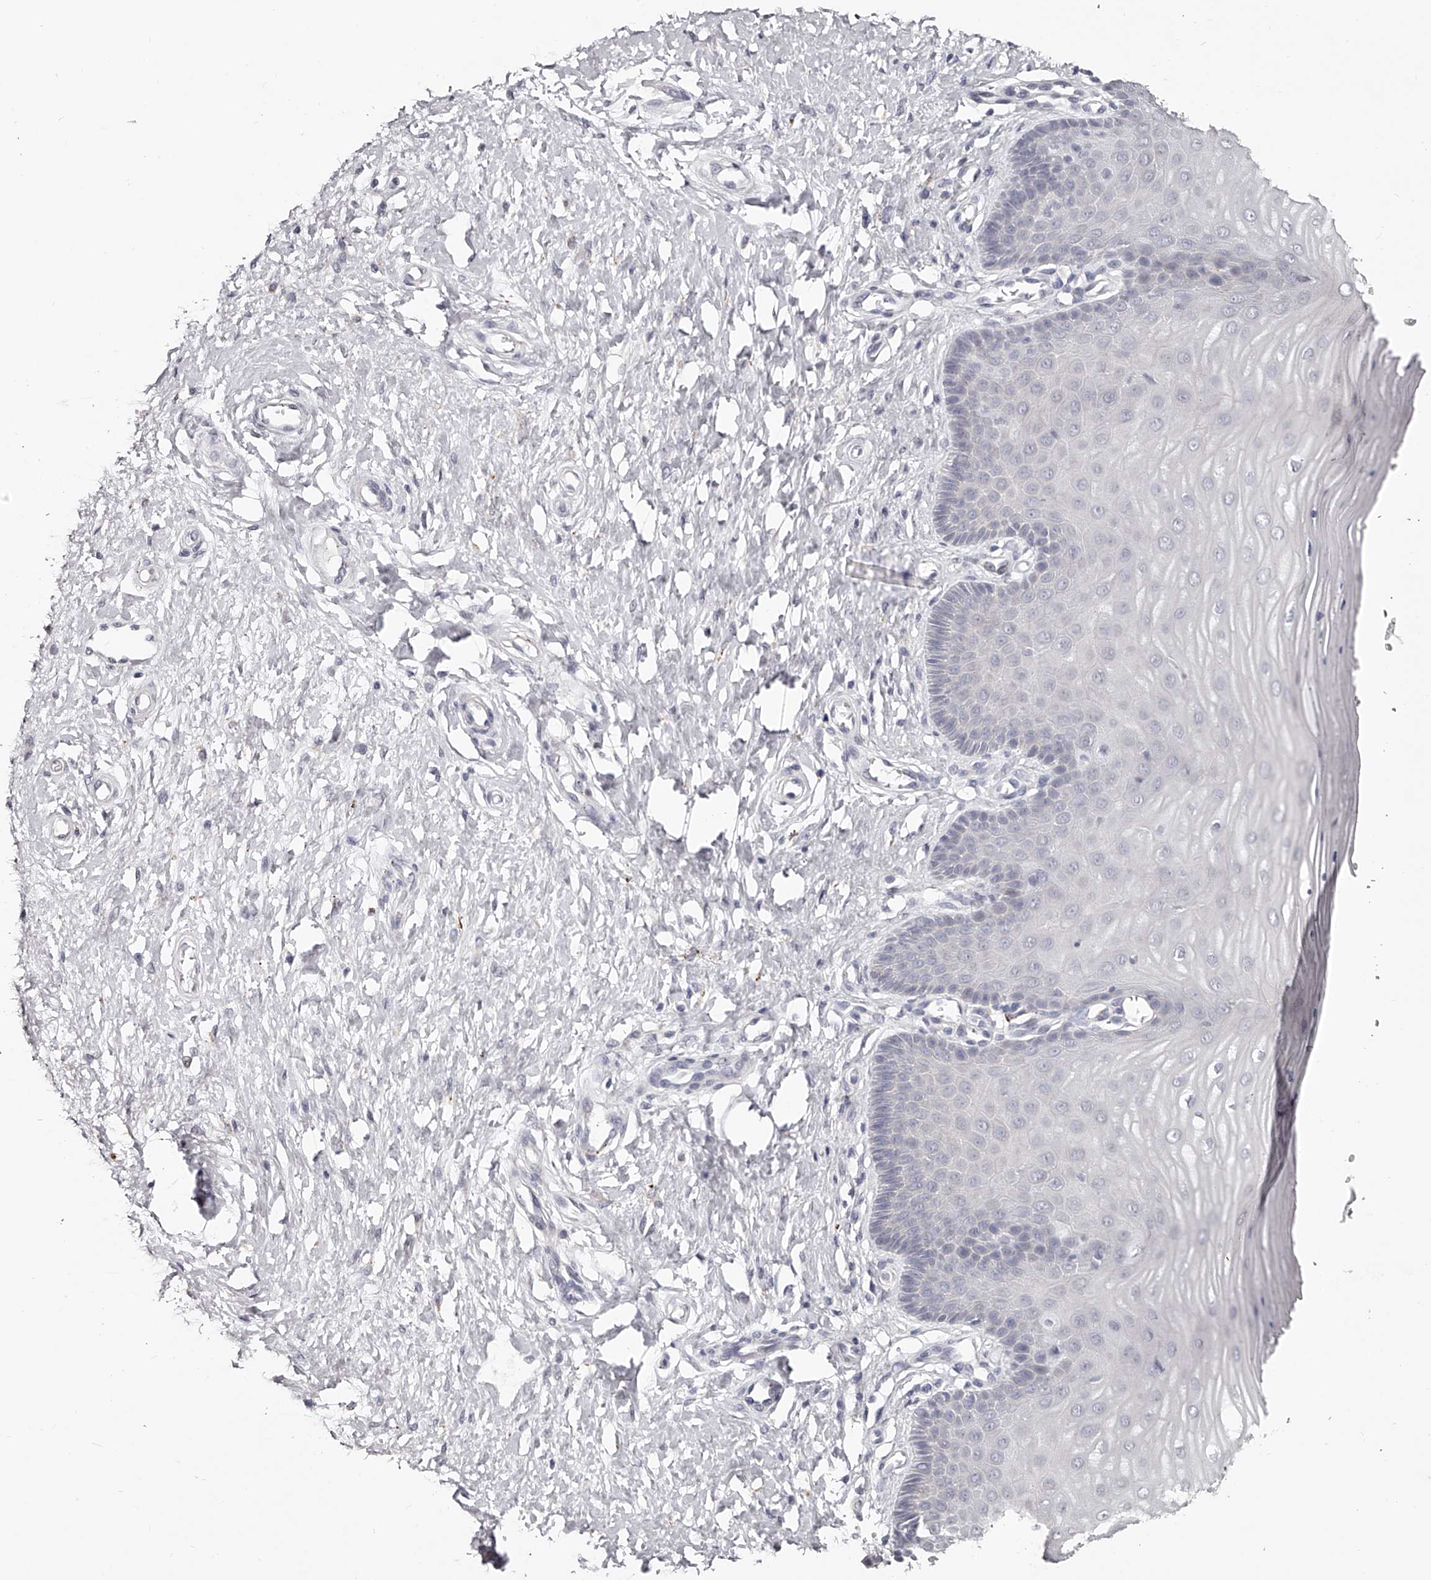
{"staining": {"intensity": "moderate", "quantity": "25%-75%", "location": "cytoplasmic/membranous"}, "tissue": "cervix", "cell_type": "Glandular cells", "image_type": "normal", "snomed": [{"axis": "morphology", "description": "Normal tissue, NOS"}, {"axis": "topography", "description": "Cervix"}], "caption": "Glandular cells demonstrate medium levels of moderate cytoplasmic/membranous staining in approximately 25%-75% of cells in unremarkable cervix.", "gene": "SLC35D3", "patient": {"sex": "female", "age": 55}}